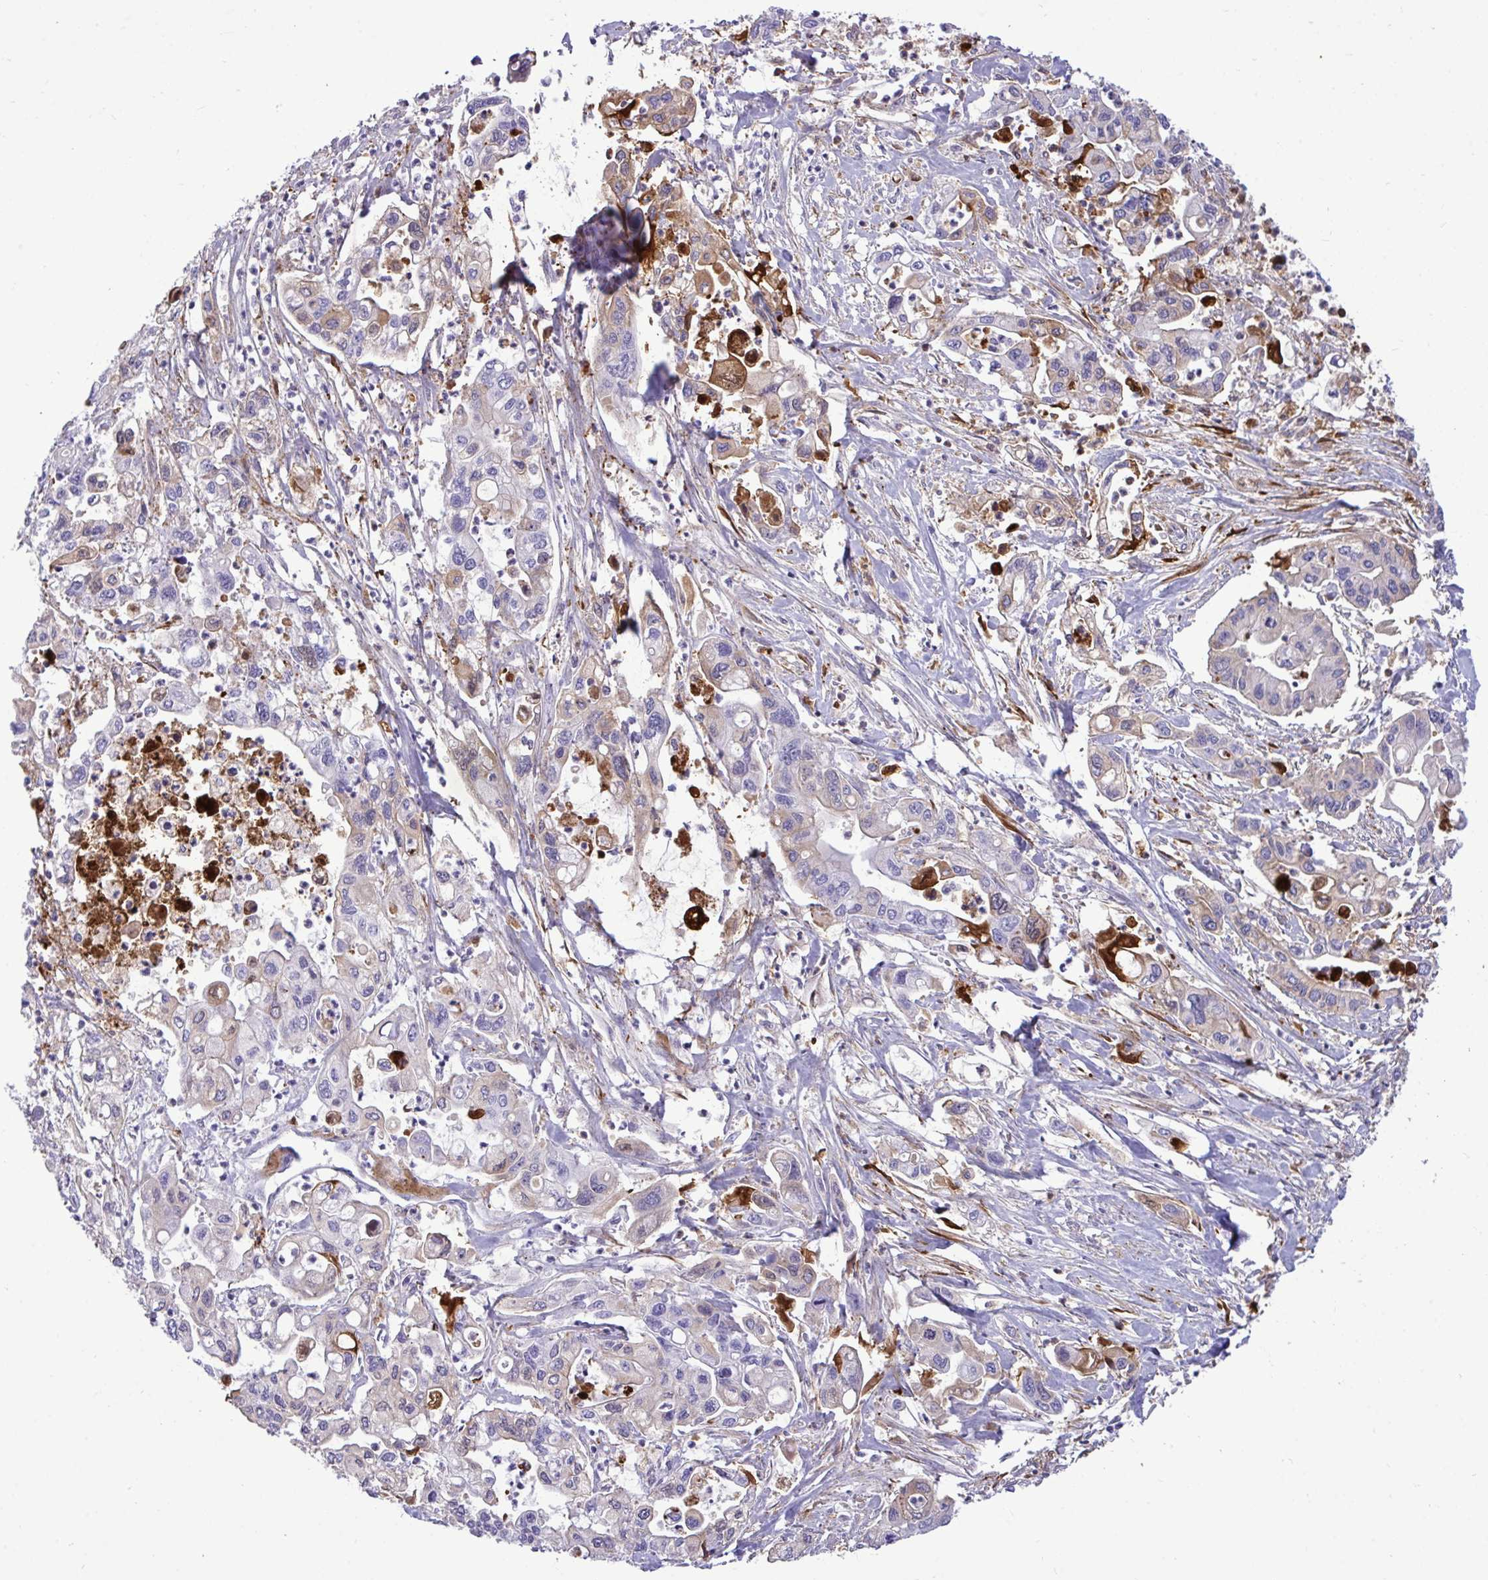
{"staining": {"intensity": "moderate", "quantity": "<25%", "location": "cytoplasmic/membranous"}, "tissue": "pancreatic cancer", "cell_type": "Tumor cells", "image_type": "cancer", "snomed": [{"axis": "morphology", "description": "Adenocarcinoma, NOS"}, {"axis": "topography", "description": "Pancreas"}], "caption": "High-magnification brightfield microscopy of pancreatic cancer (adenocarcinoma) stained with DAB (3,3'-diaminobenzidine) (brown) and counterstained with hematoxylin (blue). tumor cells exhibit moderate cytoplasmic/membranous positivity is identified in about<25% of cells.", "gene": "F2", "patient": {"sex": "male", "age": 62}}